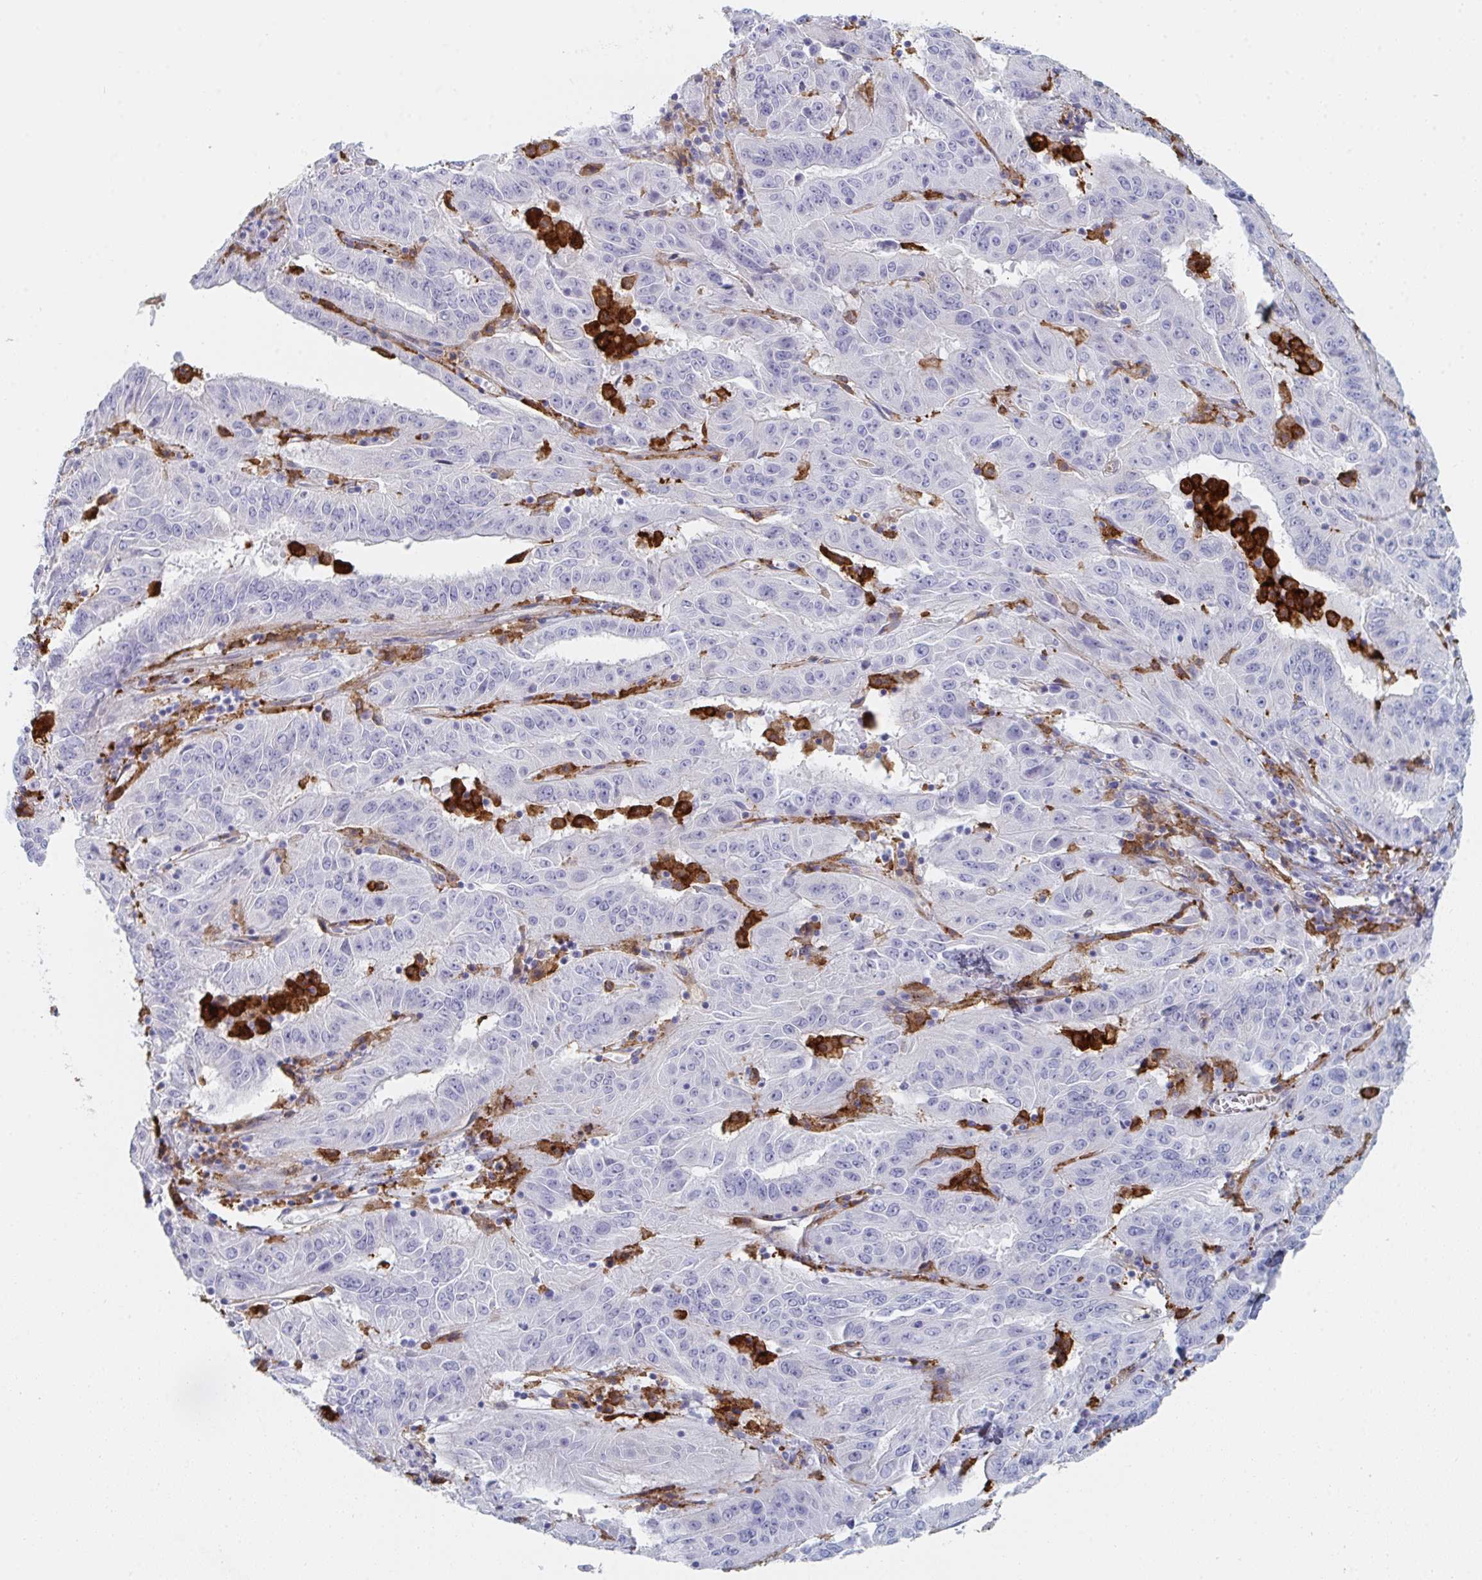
{"staining": {"intensity": "negative", "quantity": "none", "location": "none"}, "tissue": "pancreatic cancer", "cell_type": "Tumor cells", "image_type": "cancer", "snomed": [{"axis": "morphology", "description": "Adenocarcinoma, NOS"}, {"axis": "topography", "description": "Pancreas"}], "caption": "Immunohistochemical staining of human pancreatic cancer (adenocarcinoma) exhibits no significant staining in tumor cells.", "gene": "DAB2", "patient": {"sex": "male", "age": 63}}